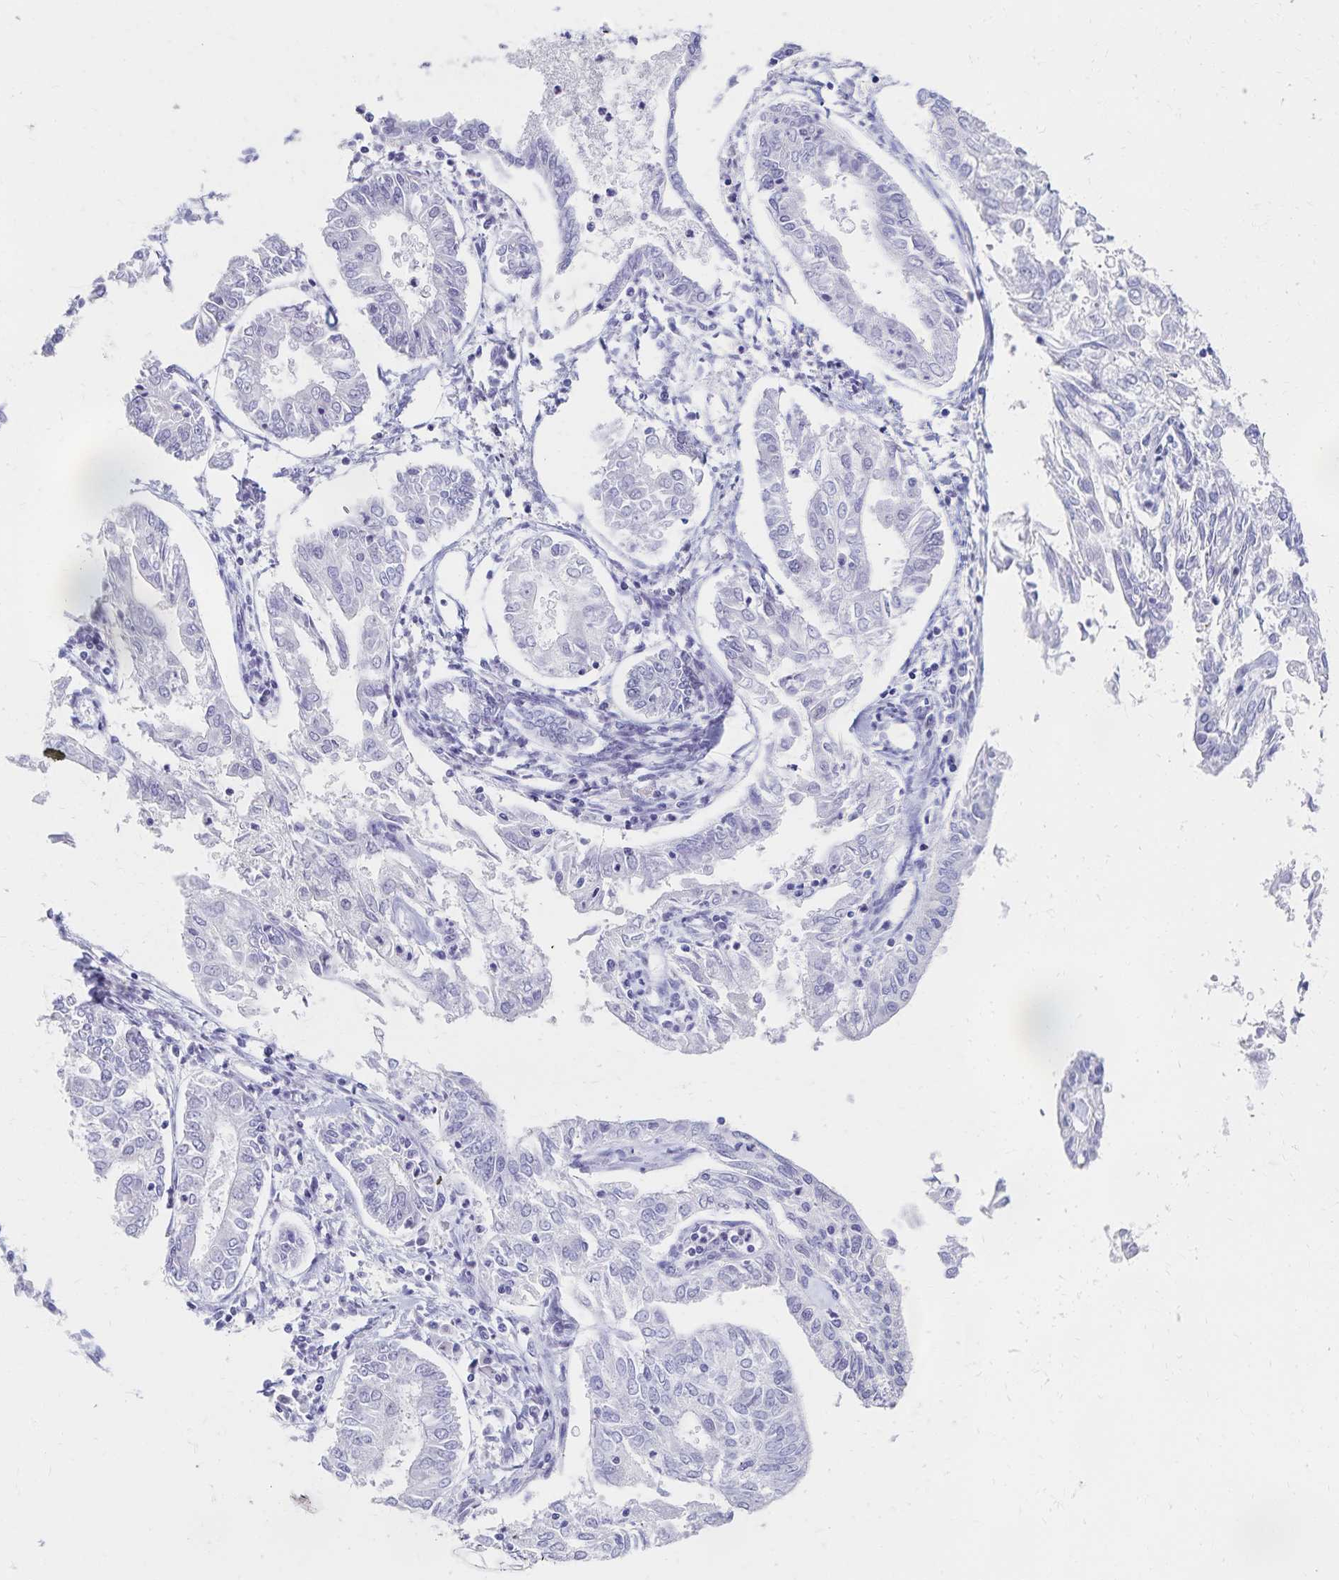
{"staining": {"intensity": "negative", "quantity": "none", "location": "none"}, "tissue": "endometrial cancer", "cell_type": "Tumor cells", "image_type": "cancer", "snomed": [{"axis": "morphology", "description": "Adenocarcinoma, NOS"}, {"axis": "topography", "description": "Endometrium"}], "caption": "An image of human endometrial adenocarcinoma is negative for staining in tumor cells.", "gene": "C2orf50", "patient": {"sex": "female", "age": 68}}